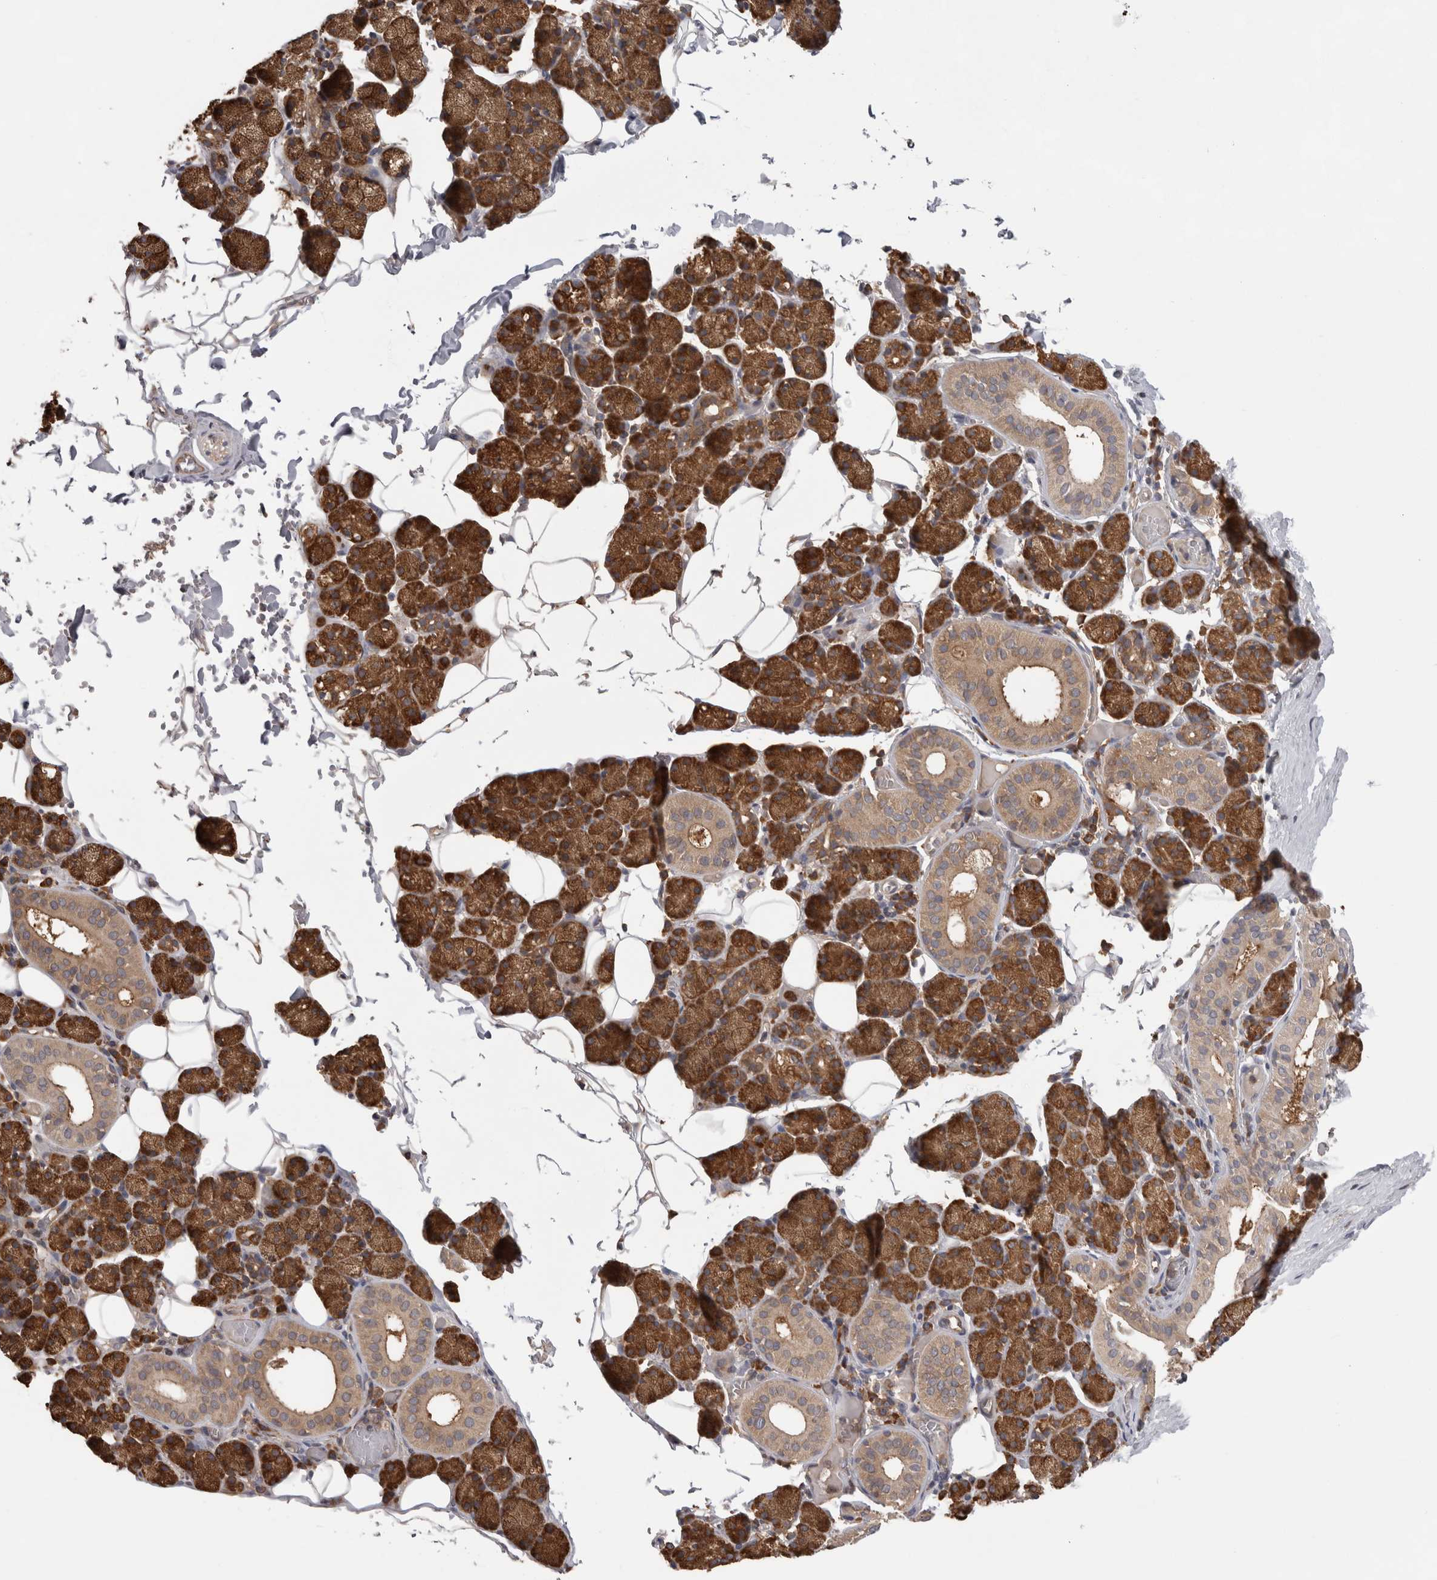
{"staining": {"intensity": "strong", "quantity": ">75%", "location": "cytoplasmic/membranous"}, "tissue": "salivary gland", "cell_type": "Glandular cells", "image_type": "normal", "snomed": [{"axis": "morphology", "description": "Normal tissue, NOS"}, {"axis": "topography", "description": "Salivary gland"}], "caption": "Immunohistochemistry image of unremarkable human salivary gland stained for a protein (brown), which shows high levels of strong cytoplasmic/membranous expression in about >75% of glandular cells.", "gene": "SMCR8", "patient": {"sex": "female", "age": 33}}